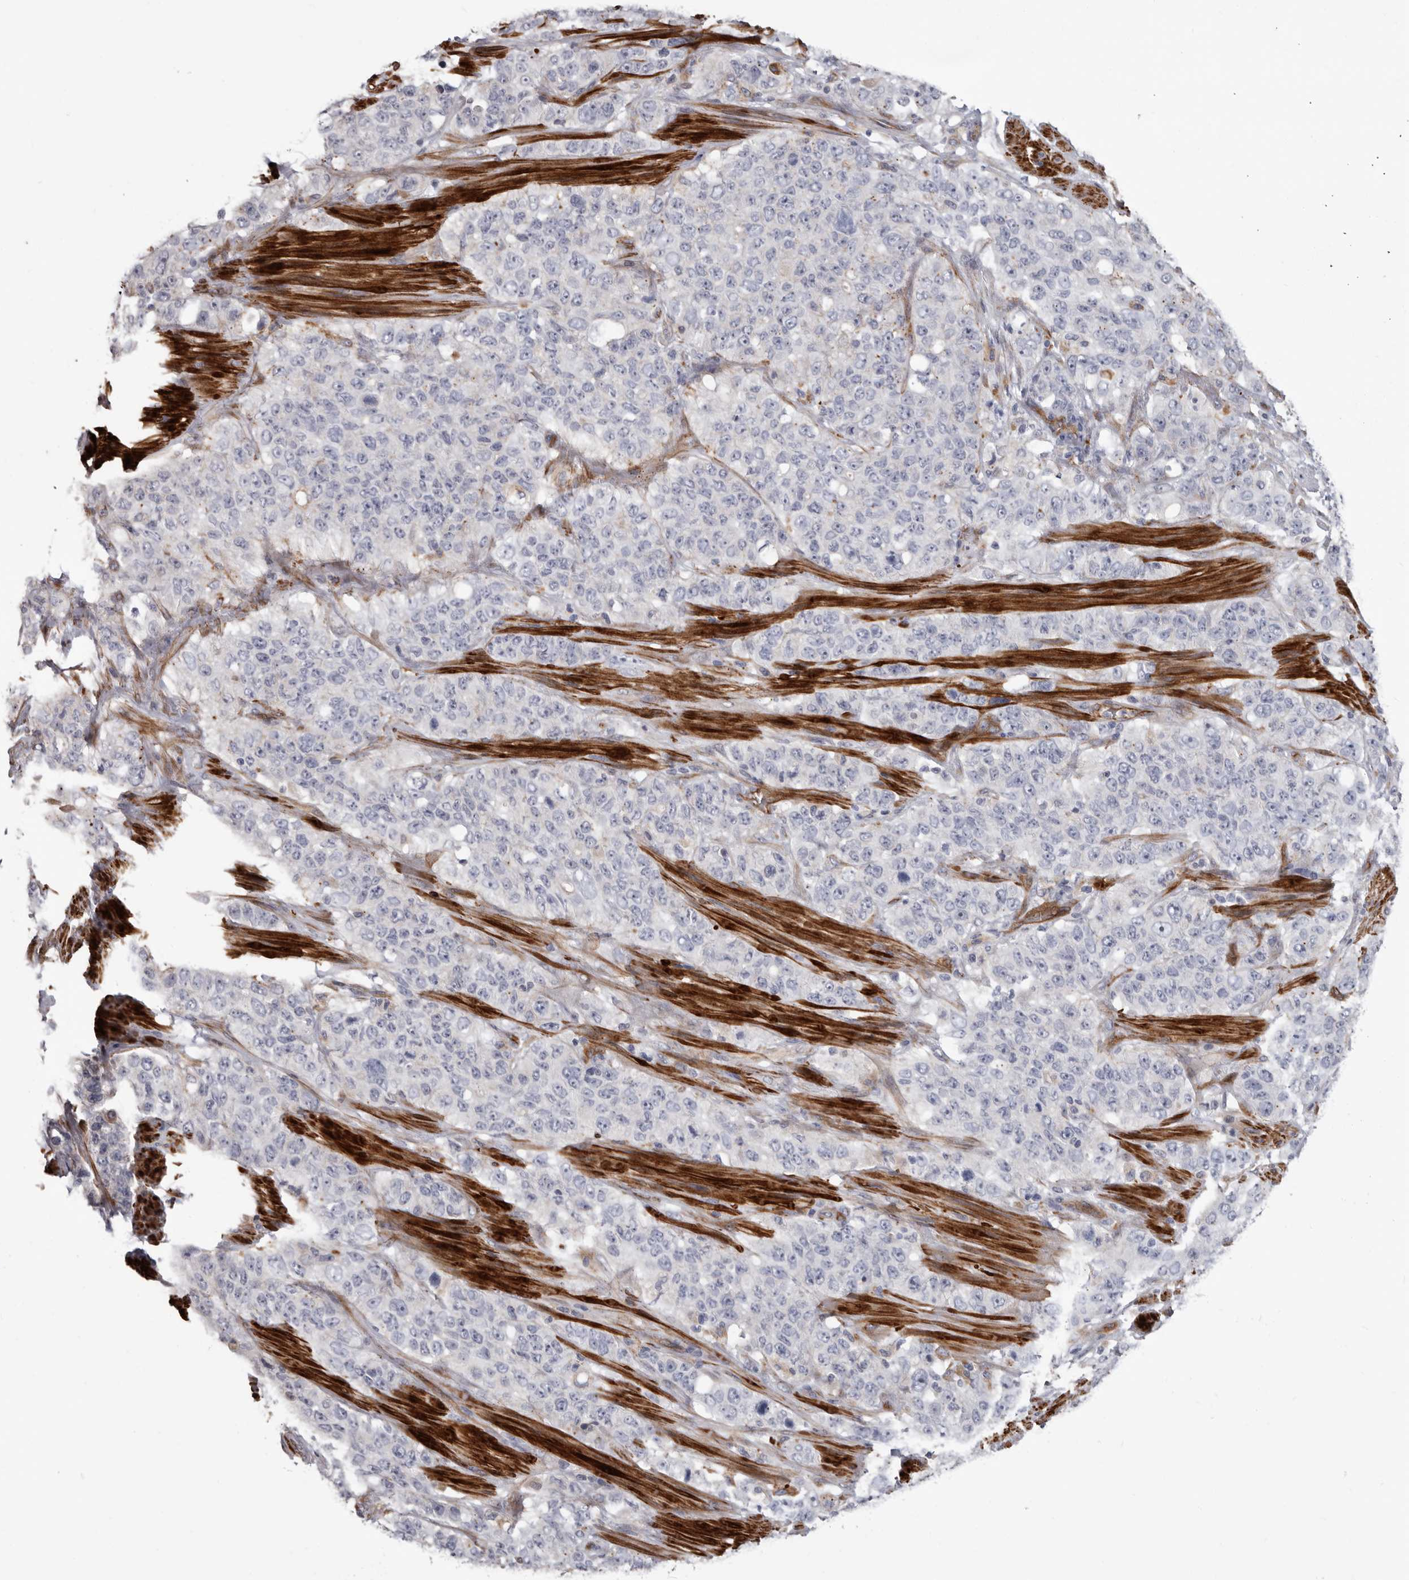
{"staining": {"intensity": "negative", "quantity": "none", "location": "none"}, "tissue": "stomach cancer", "cell_type": "Tumor cells", "image_type": "cancer", "snomed": [{"axis": "morphology", "description": "Adenocarcinoma, NOS"}, {"axis": "topography", "description": "Stomach"}], "caption": "This is a histopathology image of IHC staining of stomach cancer, which shows no staining in tumor cells.", "gene": "ADGRL4", "patient": {"sex": "male", "age": 48}}